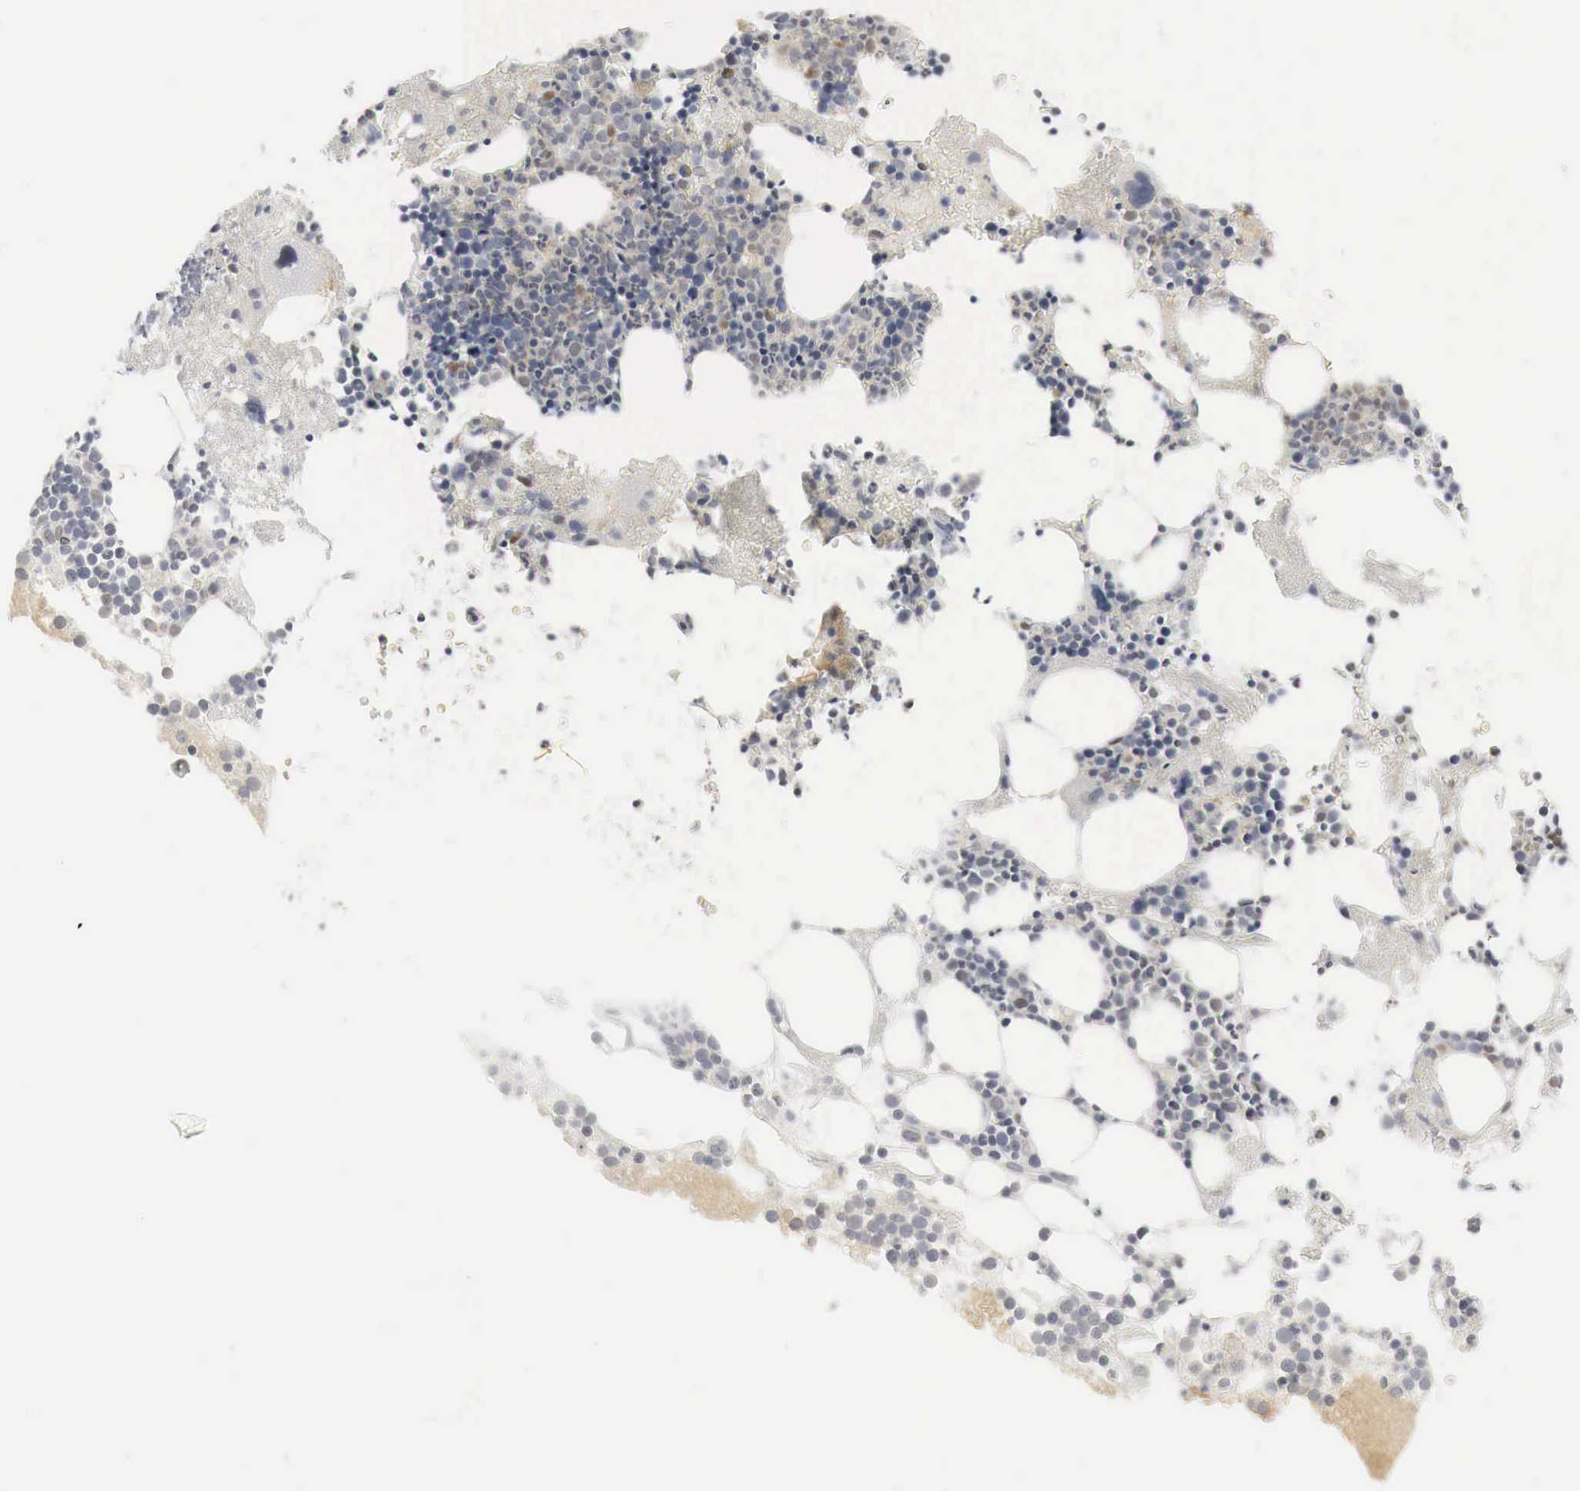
{"staining": {"intensity": "moderate", "quantity": "25%-75%", "location": "cytoplasmic/membranous,nuclear"}, "tissue": "bone marrow", "cell_type": "Hematopoietic cells", "image_type": "normal", "snomed": [{"axis": "morphology", "description": "Normal tissue, NOS"}, {"axis": "topography", "description": "Bone marrow"}], "caption": "Bone marrow stained with a brown dye displays moderate cytoplasmic/membranous,nuclear positive expression in approximately 25%-75% of hematopoietic cells.", "gene": "MYC", "patient": {"sex": "male", "age": 75}}